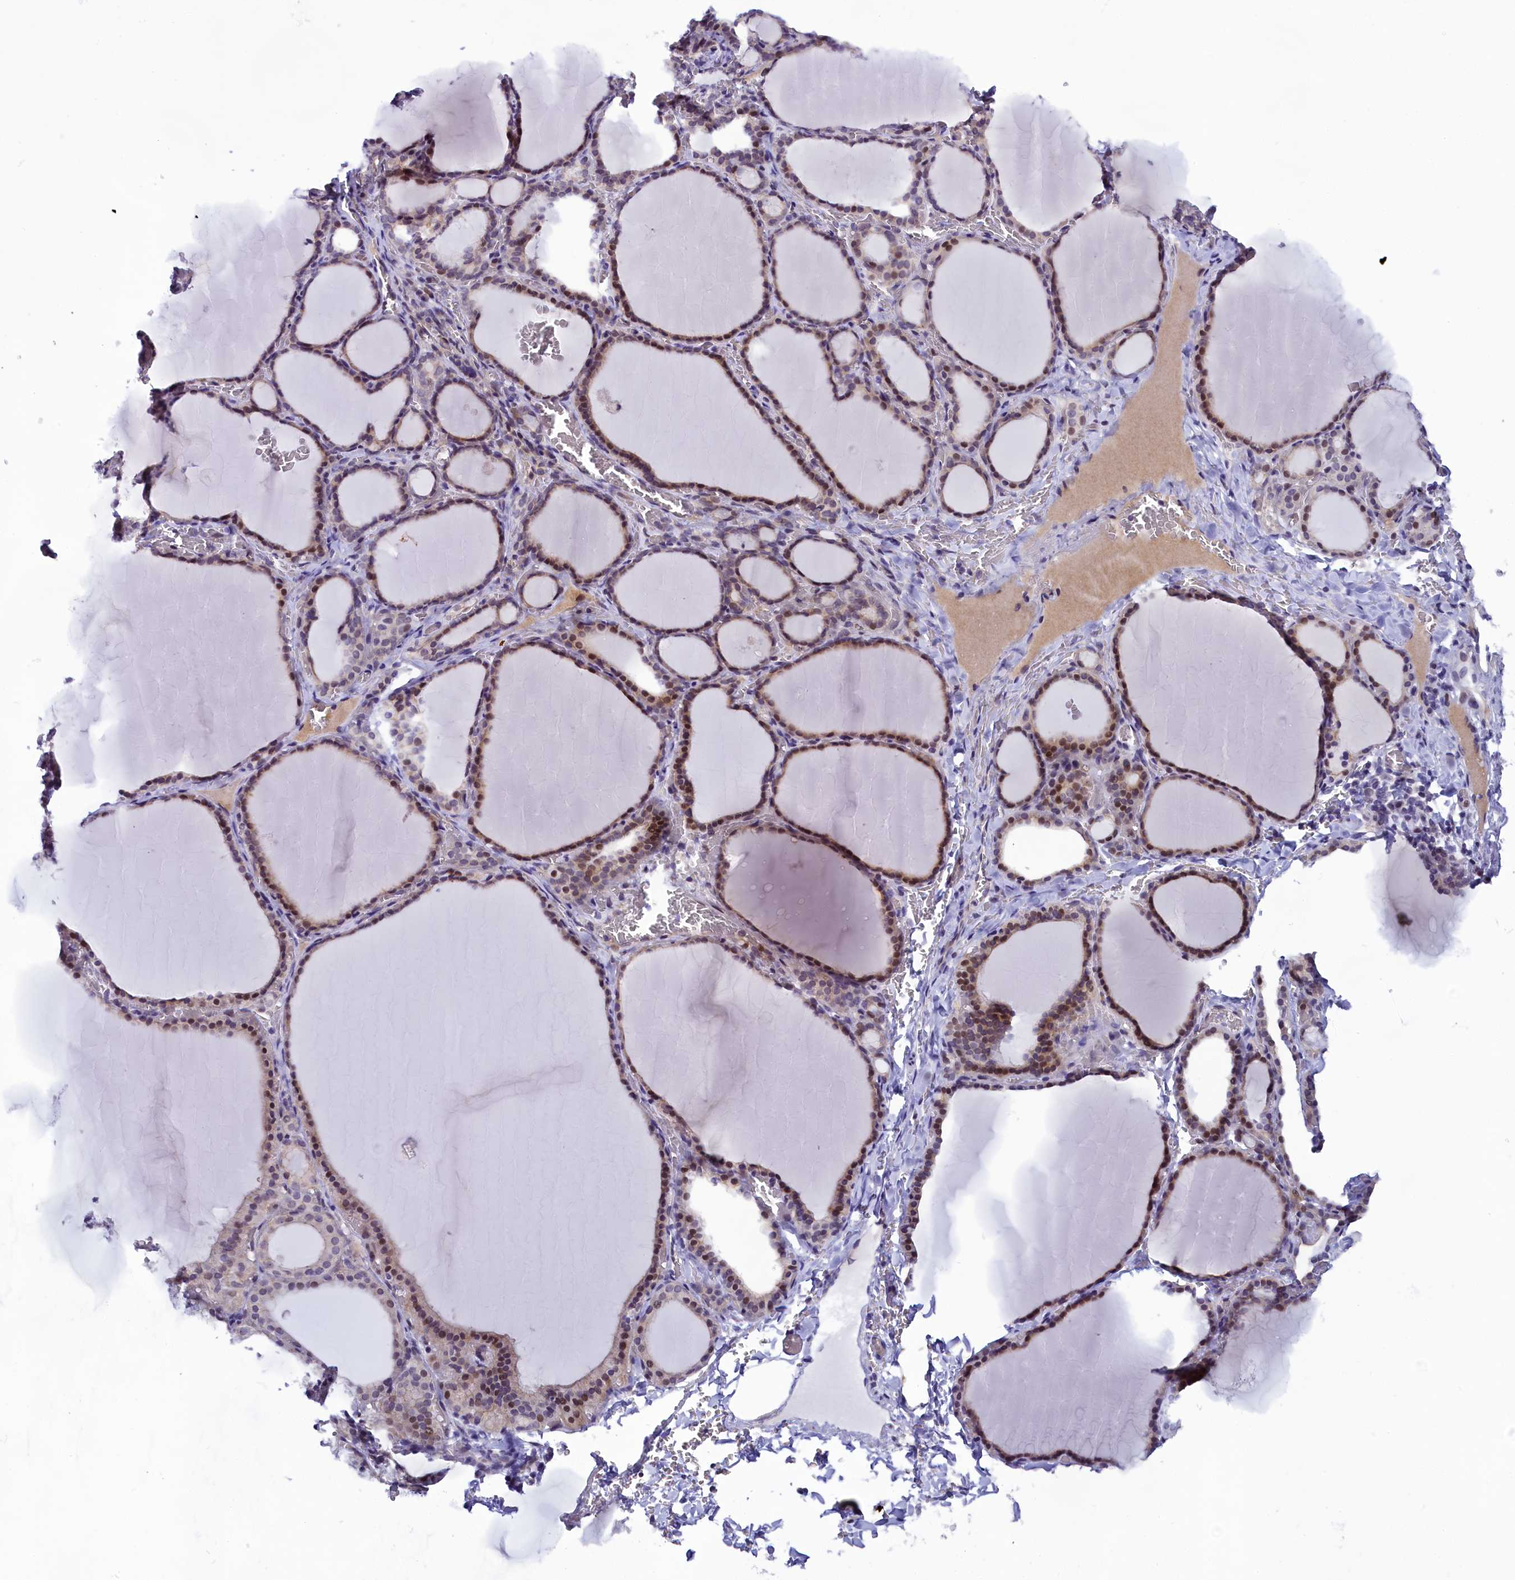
{"staining": {"intensity": "moderate", "quantity": "25%-75%", "location": "nuclear"}, "tissue": "thyroid gland", "cell_type": "Glandular cells", "image_type": "normal", "snomed": [{"axis": "morphology", "description": "Normal tissue, NOS"}, {"axis": "topography", "description": "Thyroid gland"}], "caption": "A brown stain highlights moderate nuclear positivity of a protein in glandular cells of unremarkable thyroid gland. (DAB (3,3'-diaminobenzidine) IHC with brightfield microscopy, high magnification).", "gene": "CCDC106", "patient": {"sex": "female", "age": 39}}